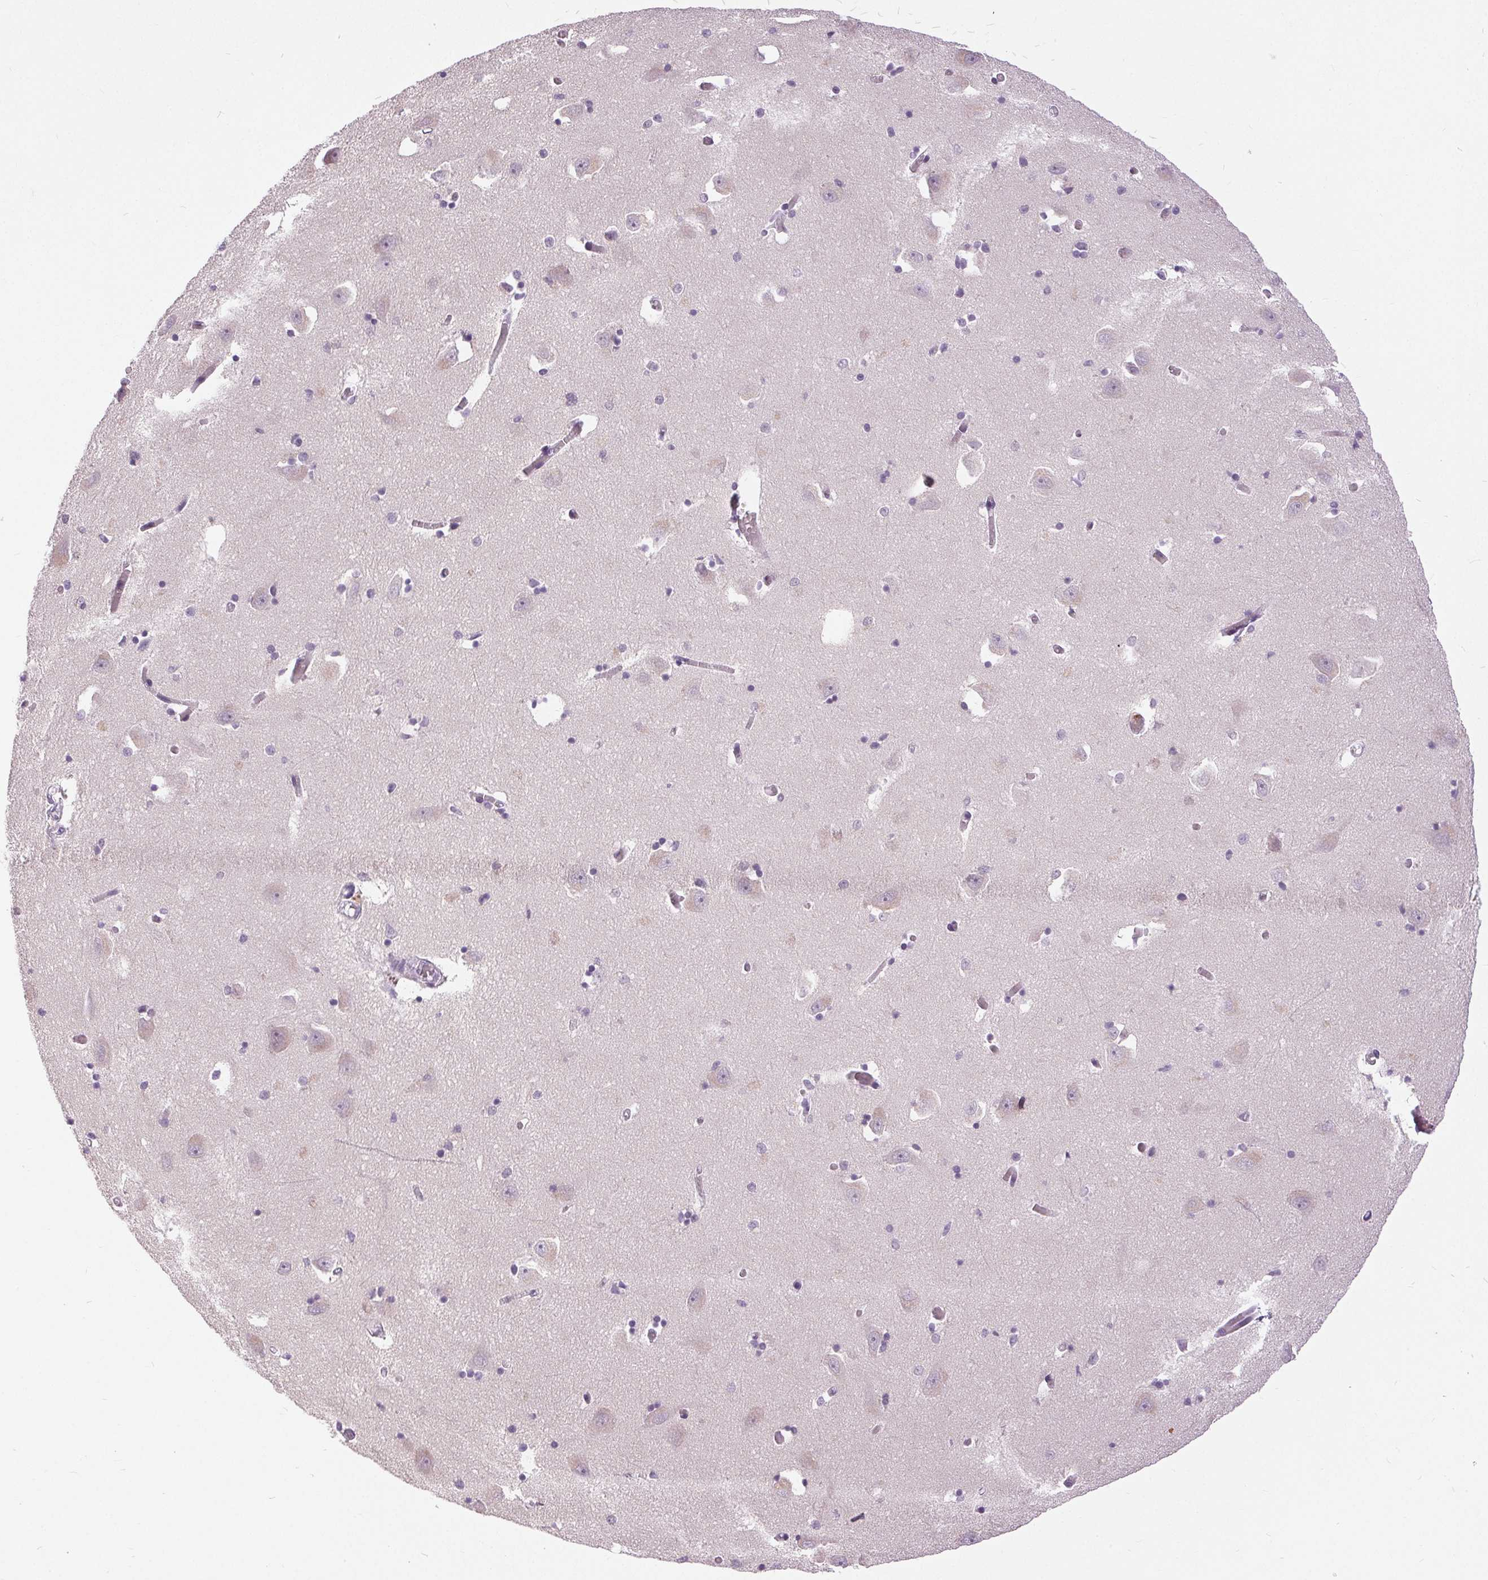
{"staining": {"intensity": "negative", "quantity": "none", "location": "none"}, "tissue": "caudate", "cell_type": "Glial cells", "image_type": "normal", "snomed": [{"axis": "morphology", "description": "Normal tissue, NOS"}, {"axis": "topography", "description": "Lateral ventricle wall"}, {"axis": "topography", "description": "Hippocampus"}], "caption": "Micrograph shows no protein positivity in glial cells of normal caudate.", "gene": "DSG3", "patient": {"sex": "female", "age": 63}}